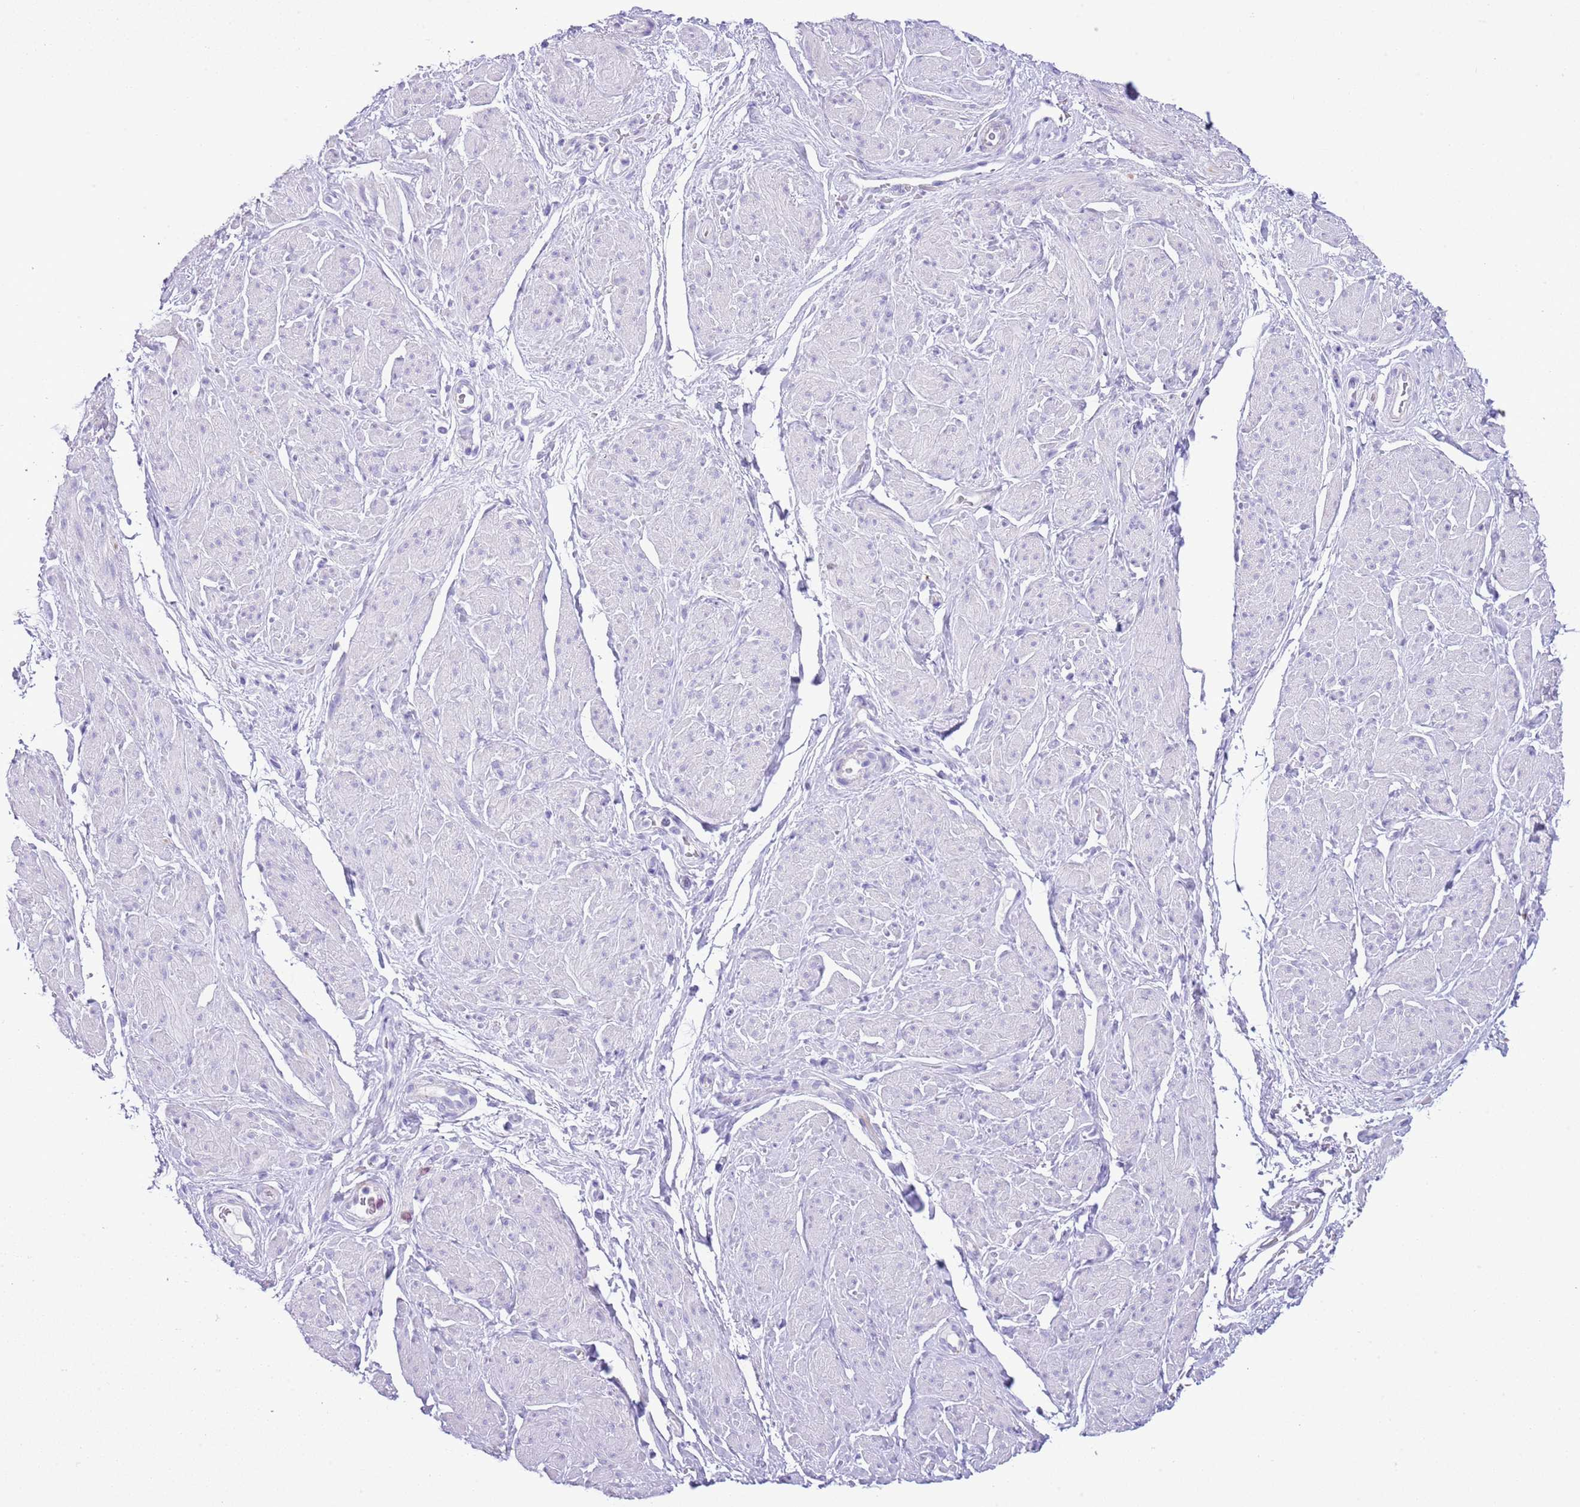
{"staining": {"intensity": "negative", "quantity": "none", "location": "none"}, "tissue": "smooth muscle", "cell_type": "Smooth muscle cells", "image_type": "normal", "snomed": [{"axis": "morphology", "description": "Normal tissue, NOS"}, {"axis": "topography", "description": "Smooth muscle"}, {"axis": "topography", "description": "Peripheral nerve tissue"}], "caption": "Protein analysis of unremarkable smooth muscle reveals no significant expression in smooth muscle cells. Brightfield microscopy of immunohistochemistry stained with DAB (3,3'-diaminobenzidine) (brown) and hematoxylin (blue), captured at high magnification.", "gene": "ABHD17C", "patient": {"sex": "male", "age": 69}}